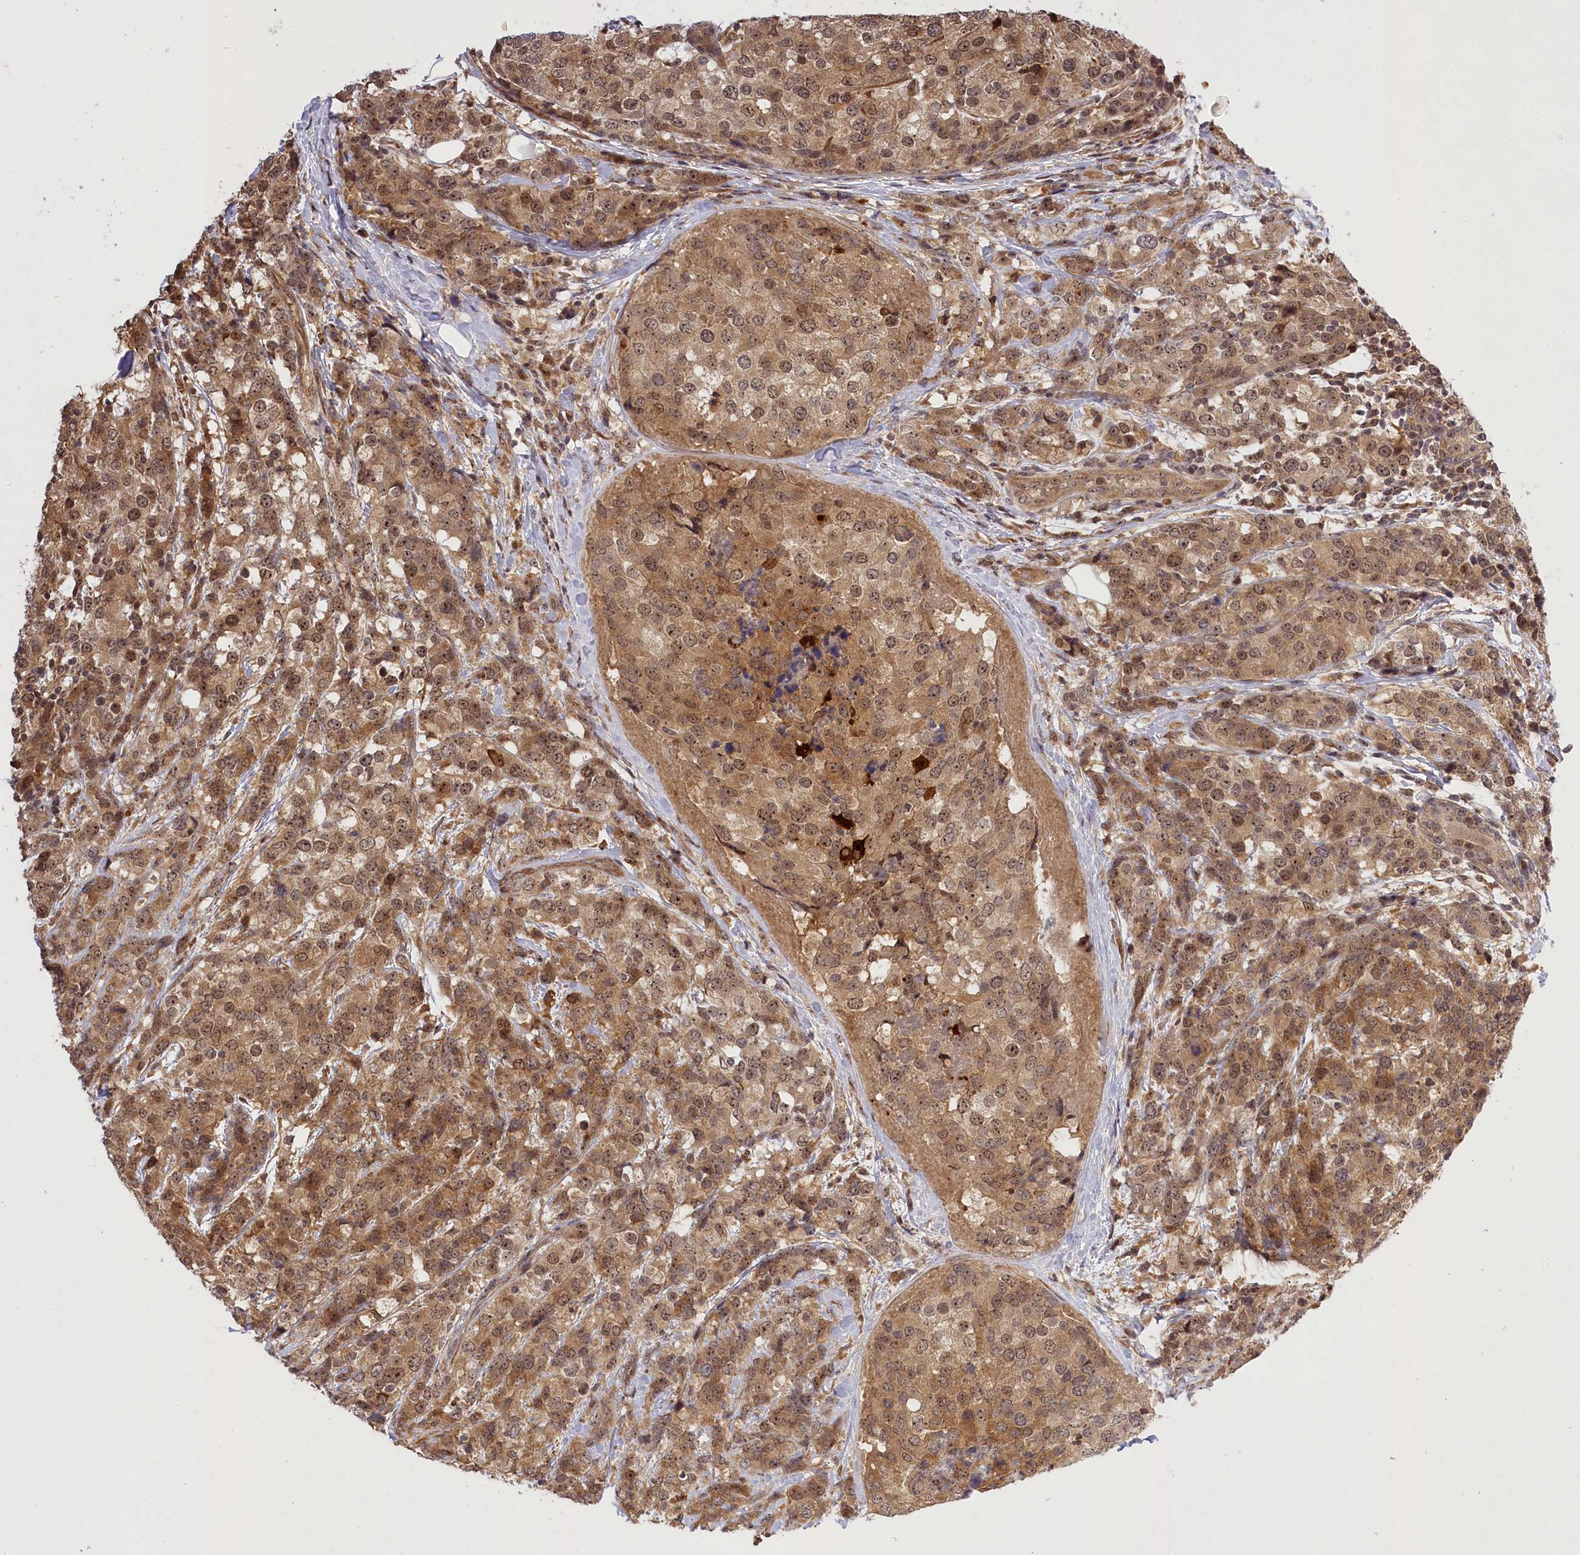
{"staining": {"intensity": "moderate", "quantity": ">75%", "location": "cytoplasmic/membranous,nuclear"}, "tissue": "breast cancer", "cell_type": "Tumor cells", "image_type": "cancer", "snomed": [{"axis": "morphology", "description": "Lobular carcinoma"}, {"axis": "topography", "description": "Breast"}], "caption": "A micrograph of human breast cancer (lobular carcinoma) stained for a protein demonstrates moderate cytoplasmic/membranous and nuclear brown staining in tumor cells.", "gene": "SERGEF", "patient": {"sex": "female", "age": 59}}